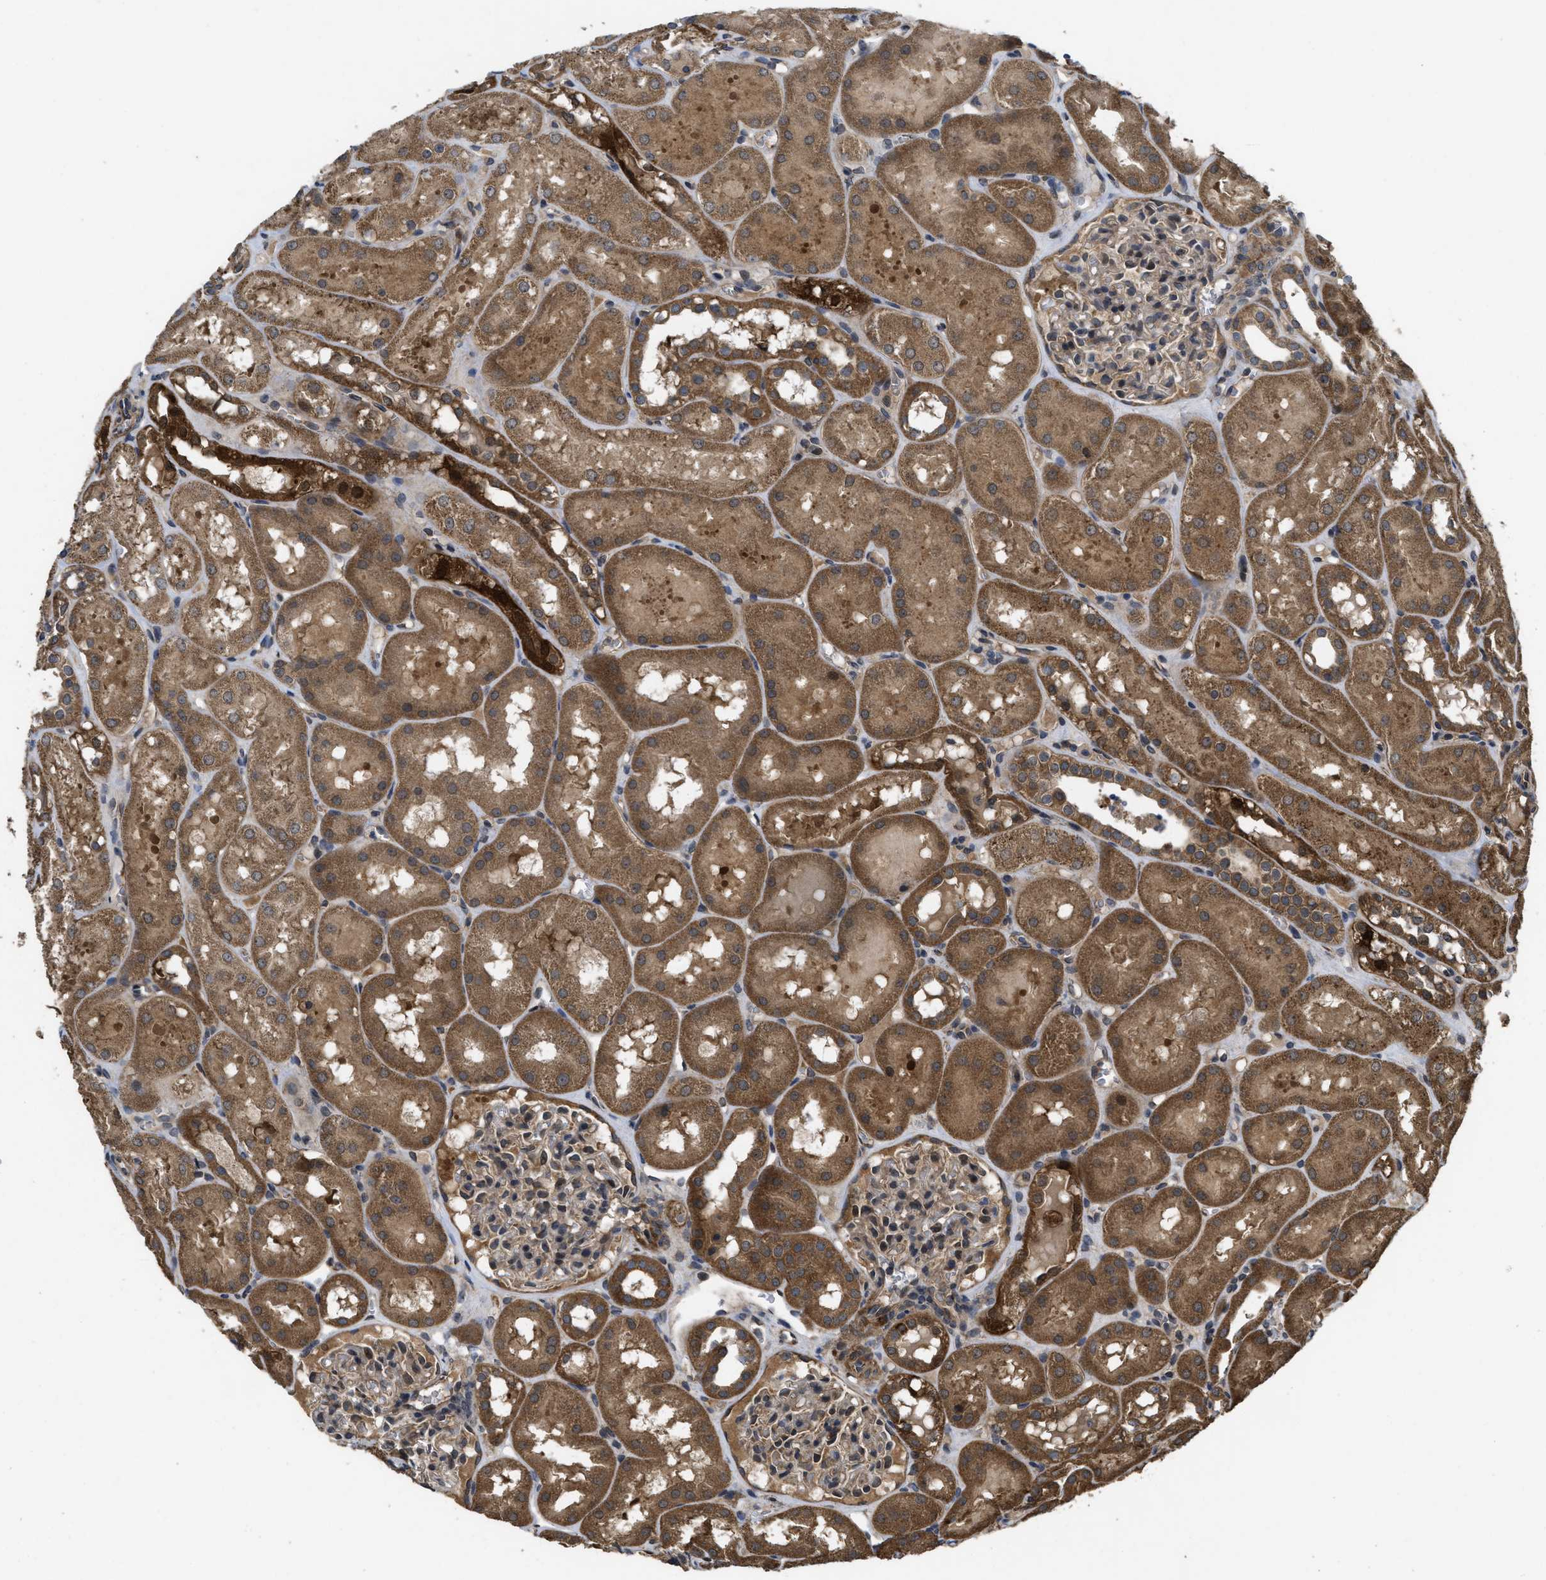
{"staining": {"intensity": "weak", "quantity": ">75%", "location": "cytoplasmic/membranous"}, "tissue": "kidney", "cell_type": "Cells in glomeruli", "image_type": "normal", "snomed": [{"axis": "morphology", "description": "Normal tissue, NOS"}, {"axis": "topography", "description": "Kidney"}, {"axis": "topography", "description": "Urinary bladder"}], "caption": "An IHC micrograph of normal tissue is shown. Protein staining in brown highlights weak cytoplasmic/membranous positivity in kidney within cells in glomeruli. The protein is stained brown, and the nuclei are stained in blue (DAB IHC with brightfield microscopy, high magnification).", "gene": "FZD6", "patient": {"sex": "male", "age": 16}}